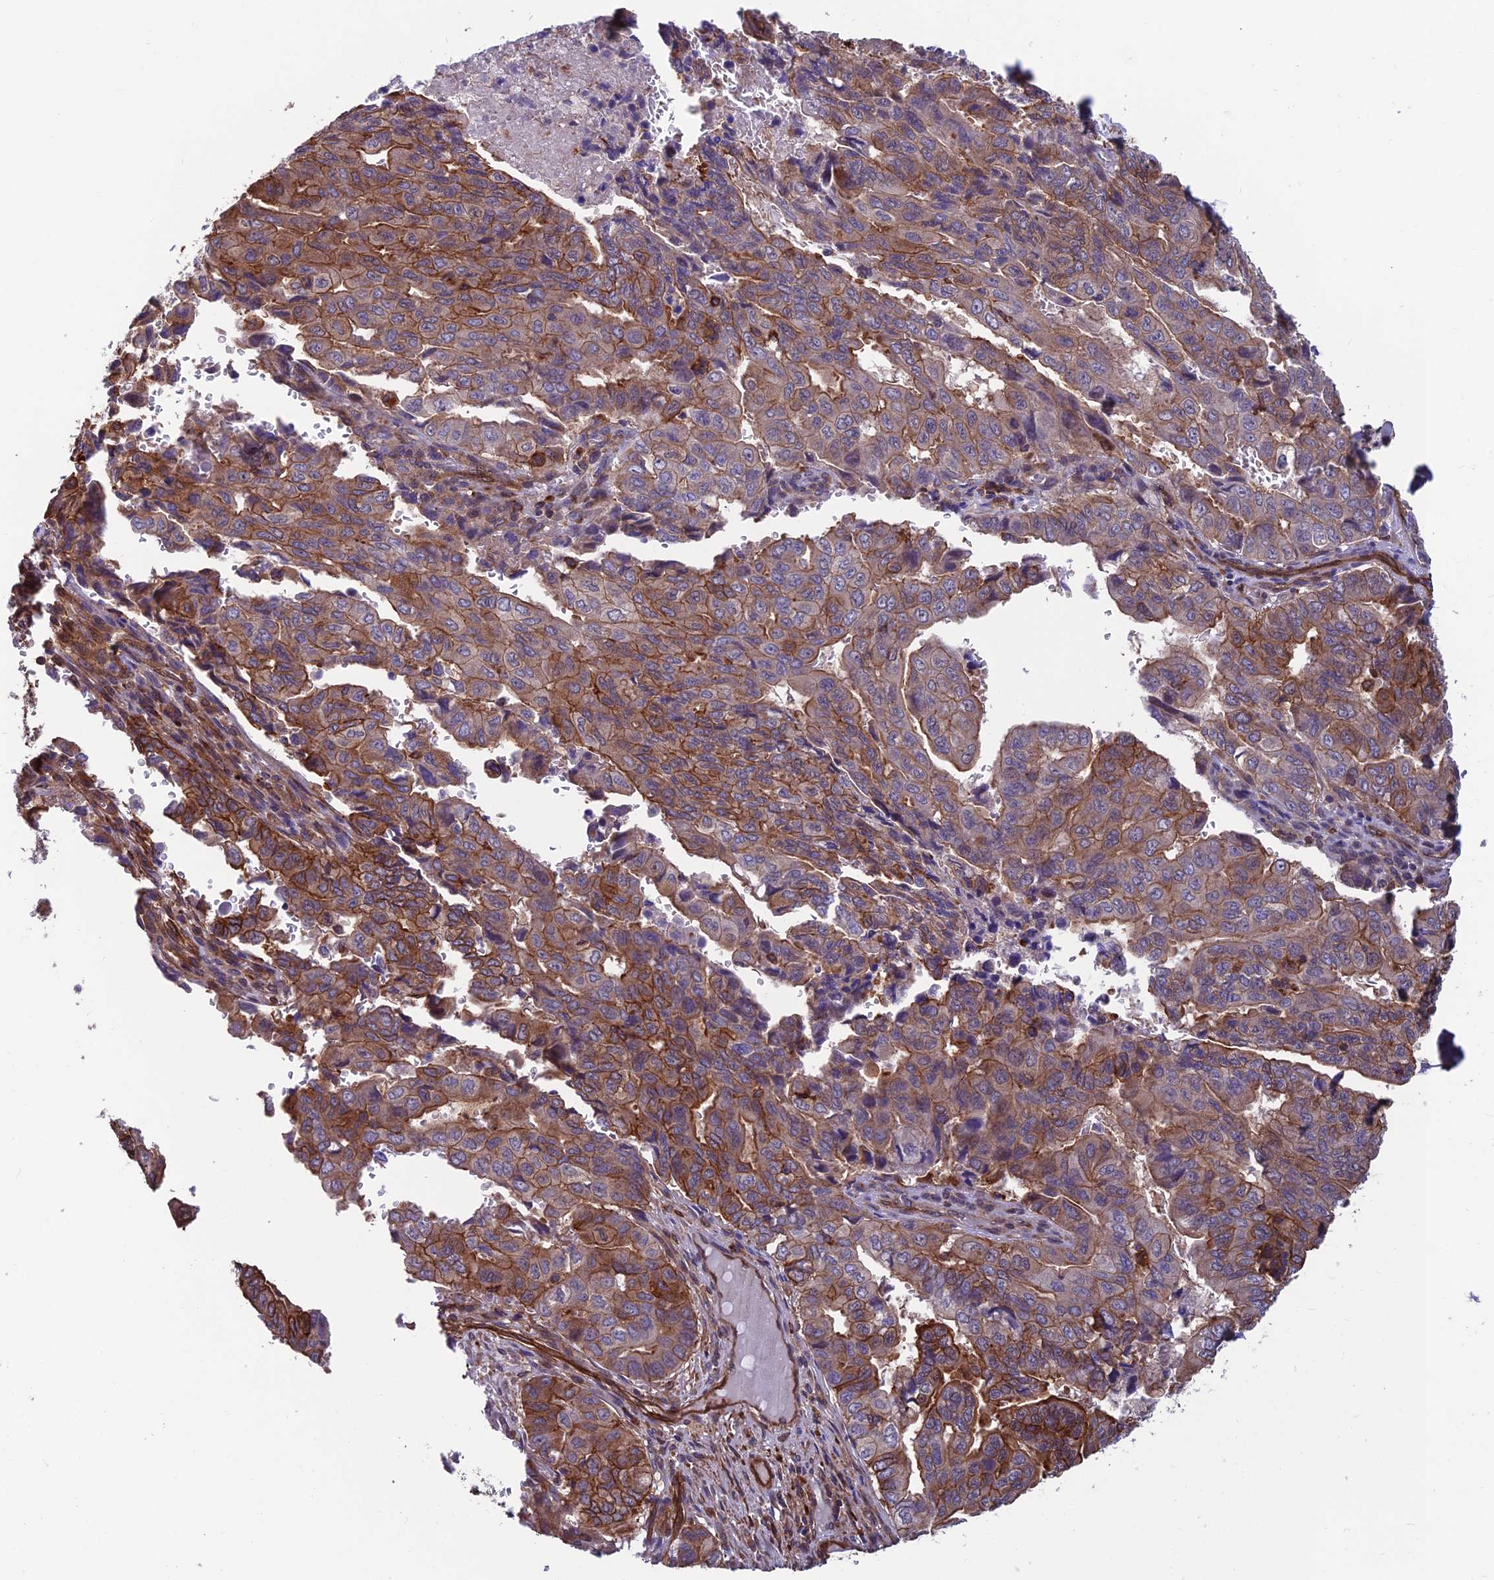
{"staining": {"intensity": "moderate", "quantity": ">75%", "location": "cytoplasmic/membranous"}, "tissue": "pancreatic cancer", "cell_type": "Tumor cells", "image_type": "cancer", "snomed": [{"axis": "morphology", "description": "Adenocarcinoma, NOS"}, {"axis": "topography", "description": "Pancreas"}], "caption": "Protein expression analysis of human pancreatic cancer reveals moderate cytoplasmic/membranous staining in approximately >75% of tumor cells. (DAB (3,3'-diaminobenzidine) IHC with brightfield microscopy, high magnification).", "gene": "RTN4RL1", "patient": {"sex": "male", "age": 51}}